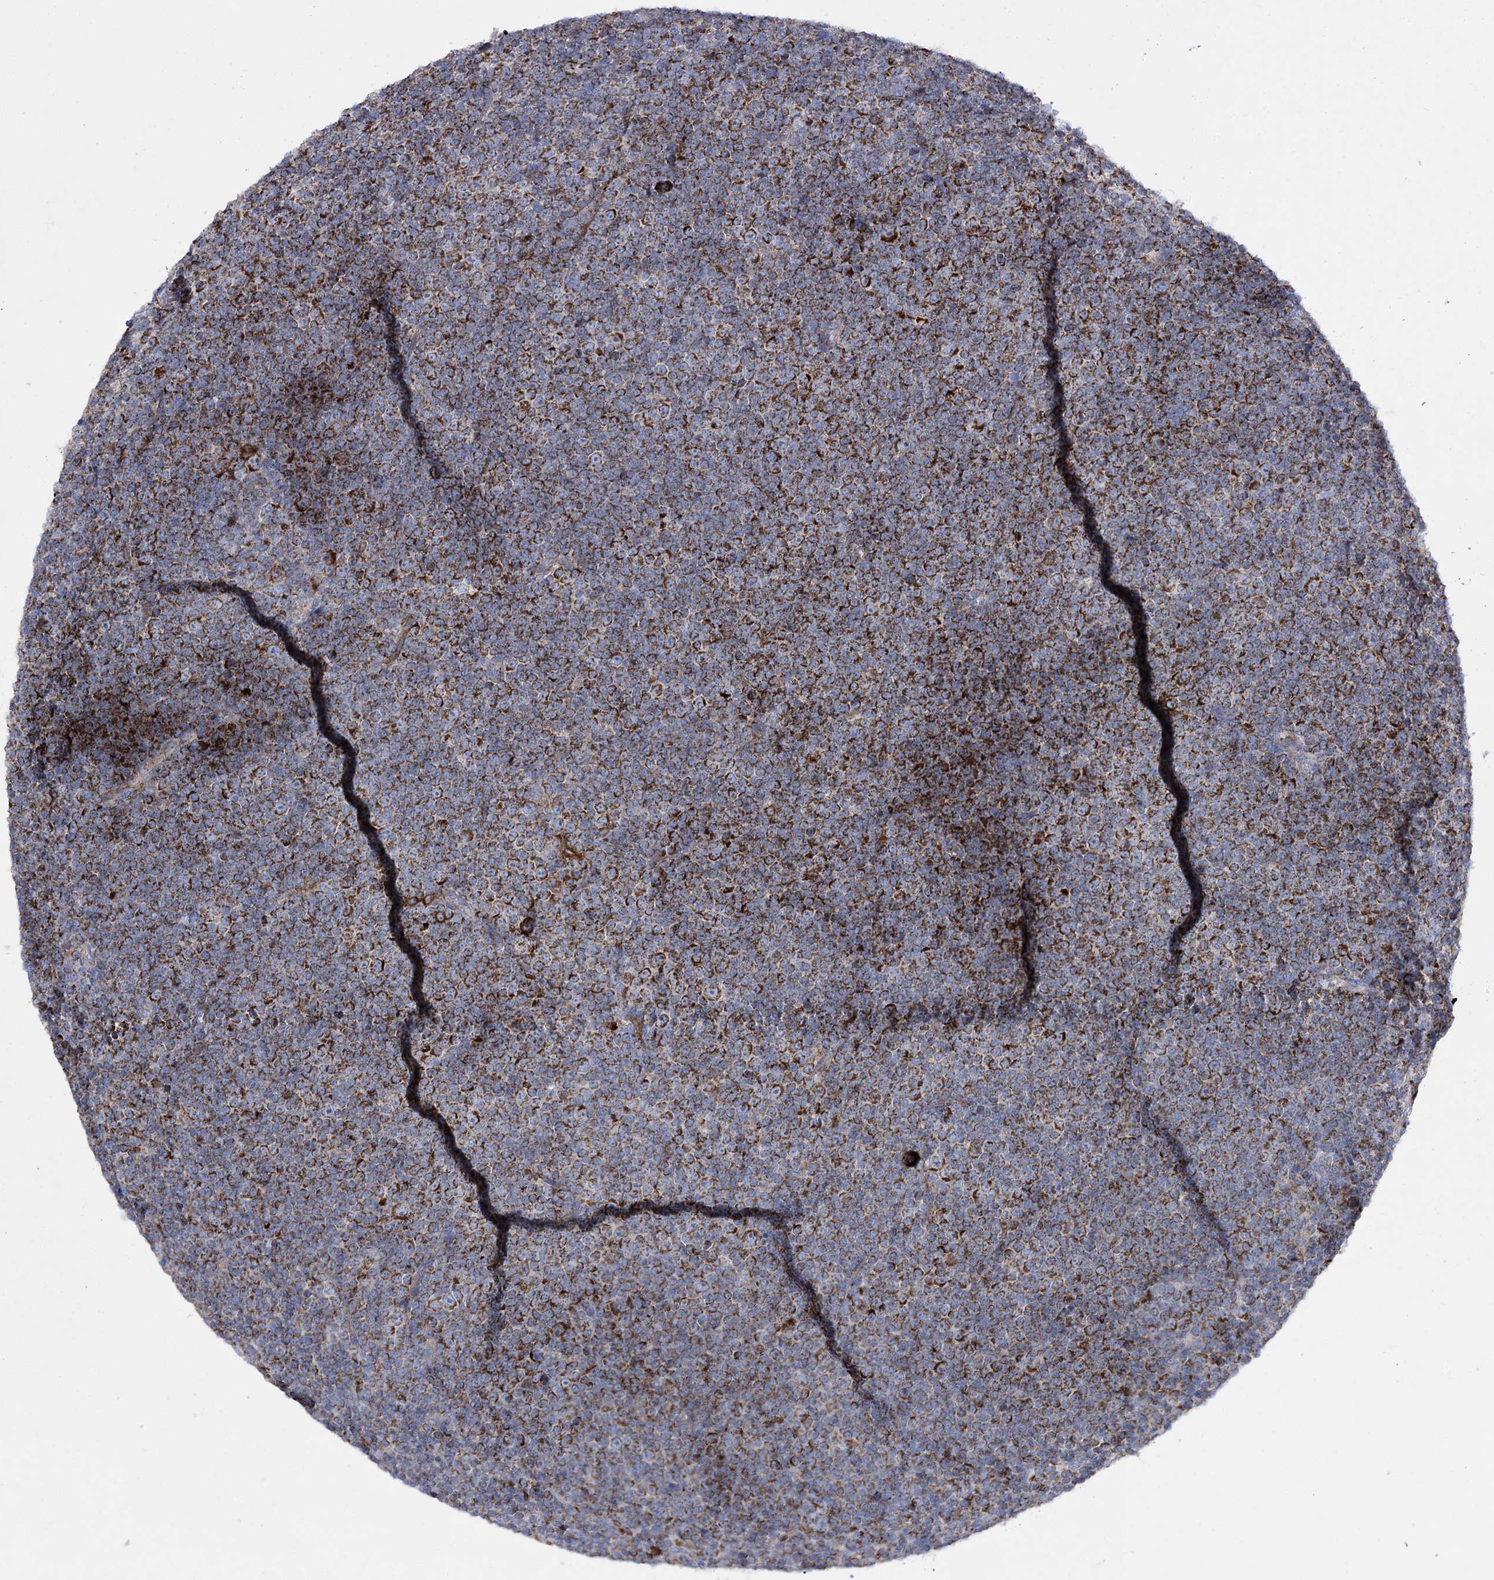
{"staining": {"intensity": "strong", "quantity": ">75%", "location": "cytoplasmic/membranous"}, "tissue": "lymphoma", "cell_type": "Tumor cells", "image_type": "cancer", "snomed": [{"axis": "morphology", "description": "Malignant lymphoma, non-Hodgkin's type, Low grade"}, {"axis": "topography", "description": "Lymph node"}], "caption": "A high-resolution photomicrograph shows IHC staining of lymphoma, which reveals strong cytoplasmic/membranous positivity in approximately >75% of tumor cells.", "gene": "COX15", "patient": {"sex": "female", "age": 67}}